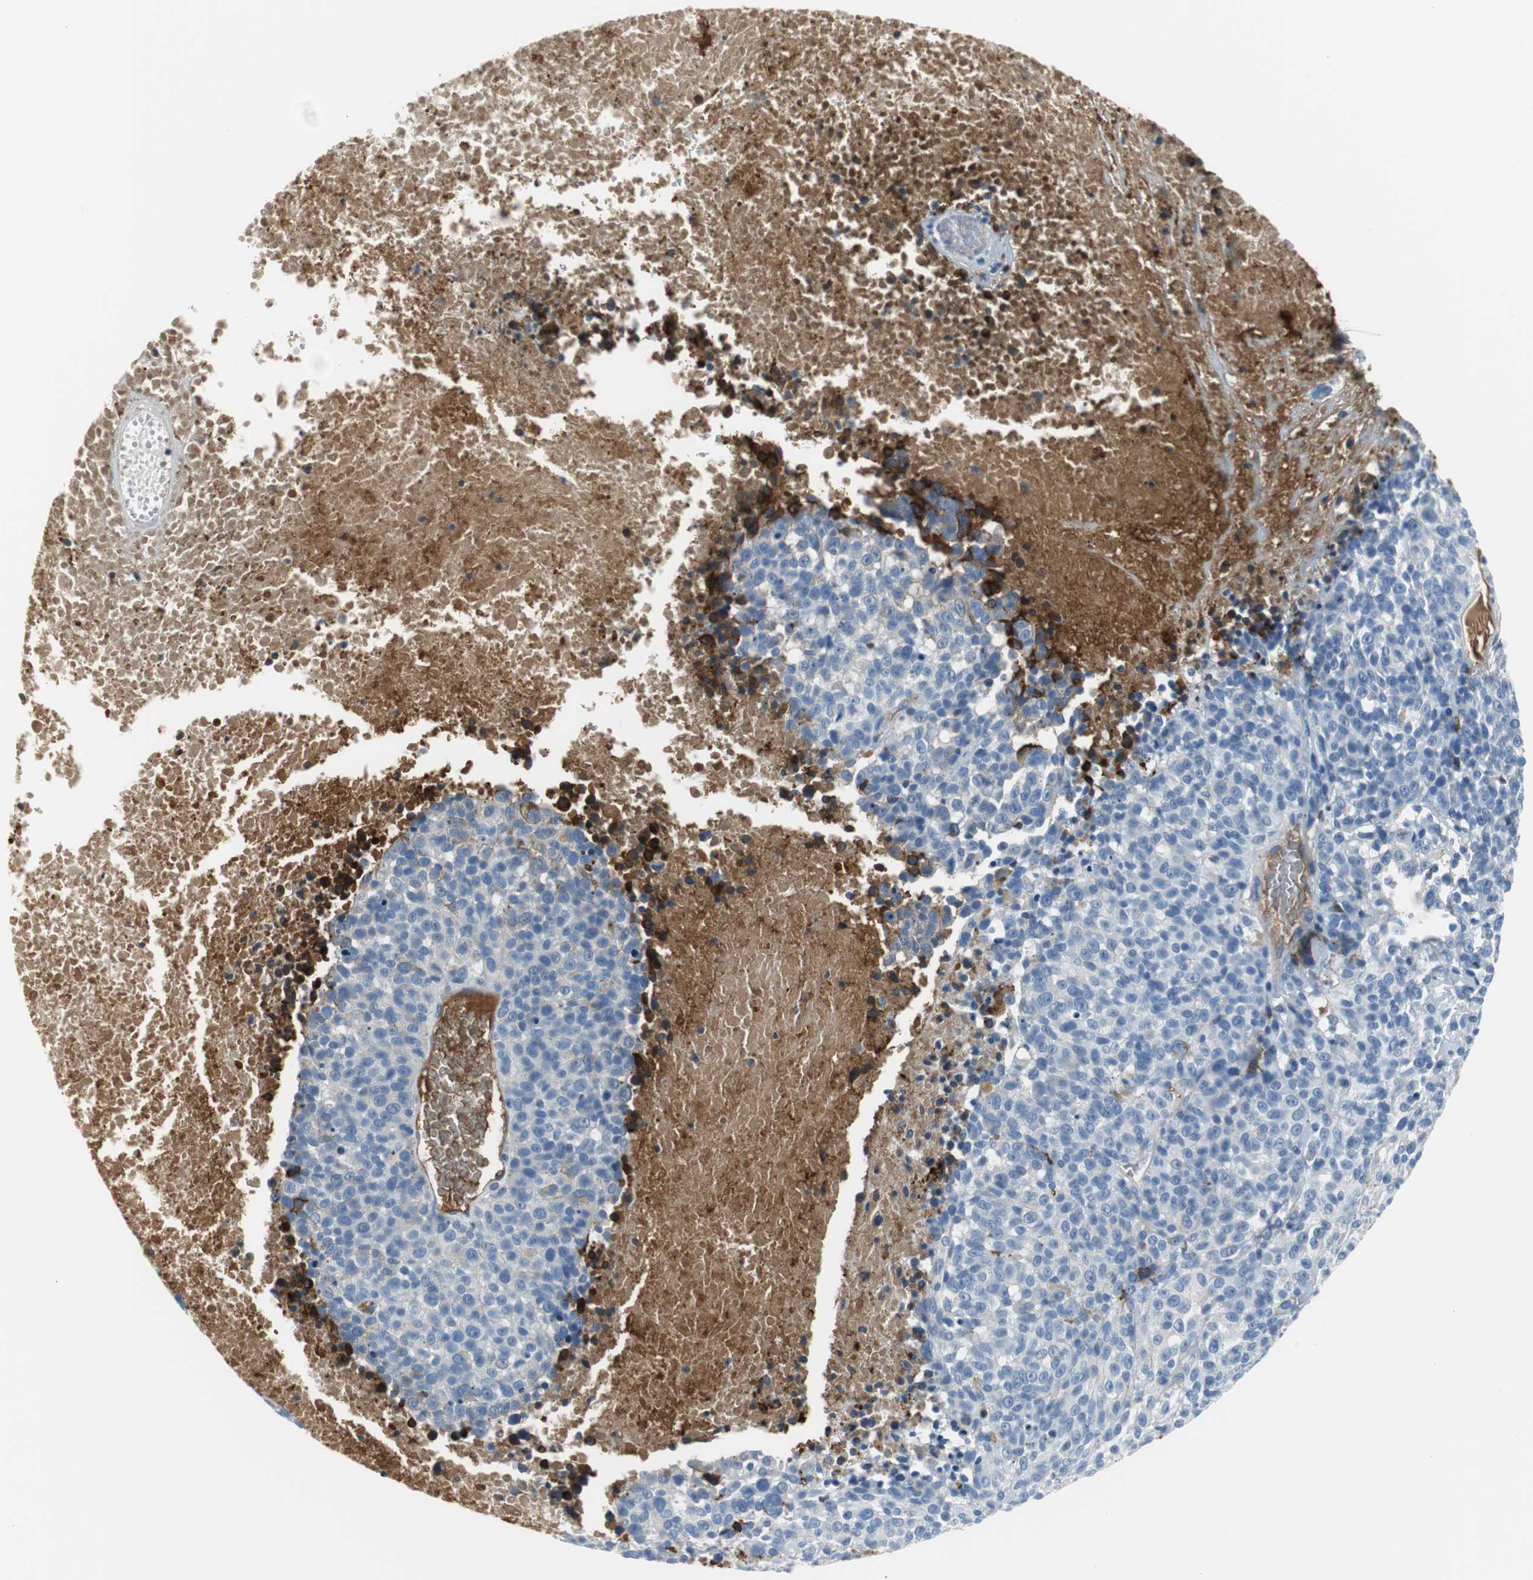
{"staining": {"intensity": "negative", "quantity": "none", "location": "none"}, "tissue": "melanoma", "cell_type": "Tumor cells", "image_type": "cancer", "snomed": [{"axis": "morphology", "description": "Malignant melanoma, Metastatic site"}, {"axis": "topography", "description": "Cerebral cortex"}], "caption": "Melanoma was stained to show a protein in brown. There is no significant staining in tumor cells.", "gene": "APCS", "patient": {"sex": "female", "age": 52}}